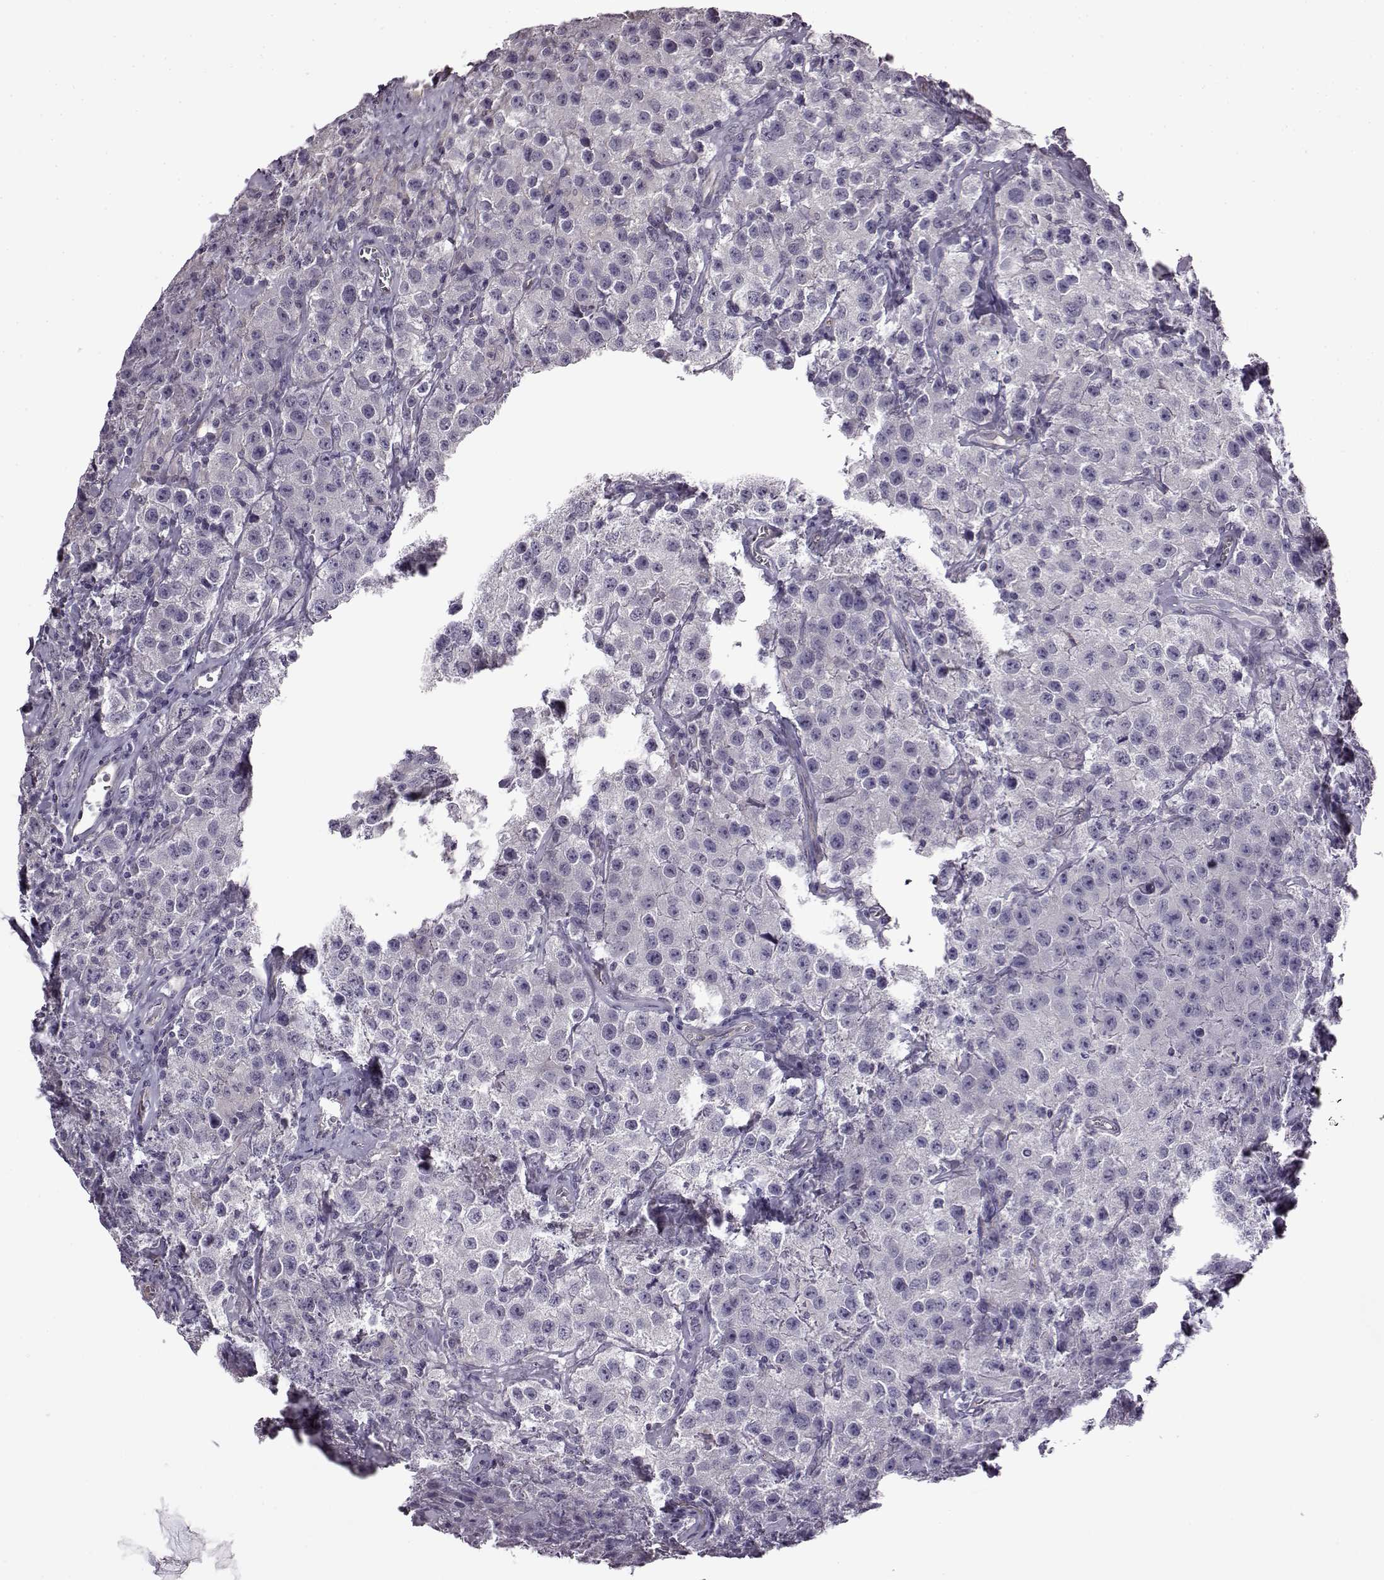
{"staining": {"intensity": "negative", "quantity": "none", "location": "none"}, "tissue": "testis cancer", "cell_type": "Tumor cells", "image_type": "cancer", "snomed": [{"axis": "morphology", "description": "Seminoma, NOS"}, {"axis": "topography", "description": "Testis"}], "caption": "Image shows no significant protein positivity in tumor cells of testis cancer.", "gene": "EDDM3B", "patient": {"sex": "male", "age": 52}}